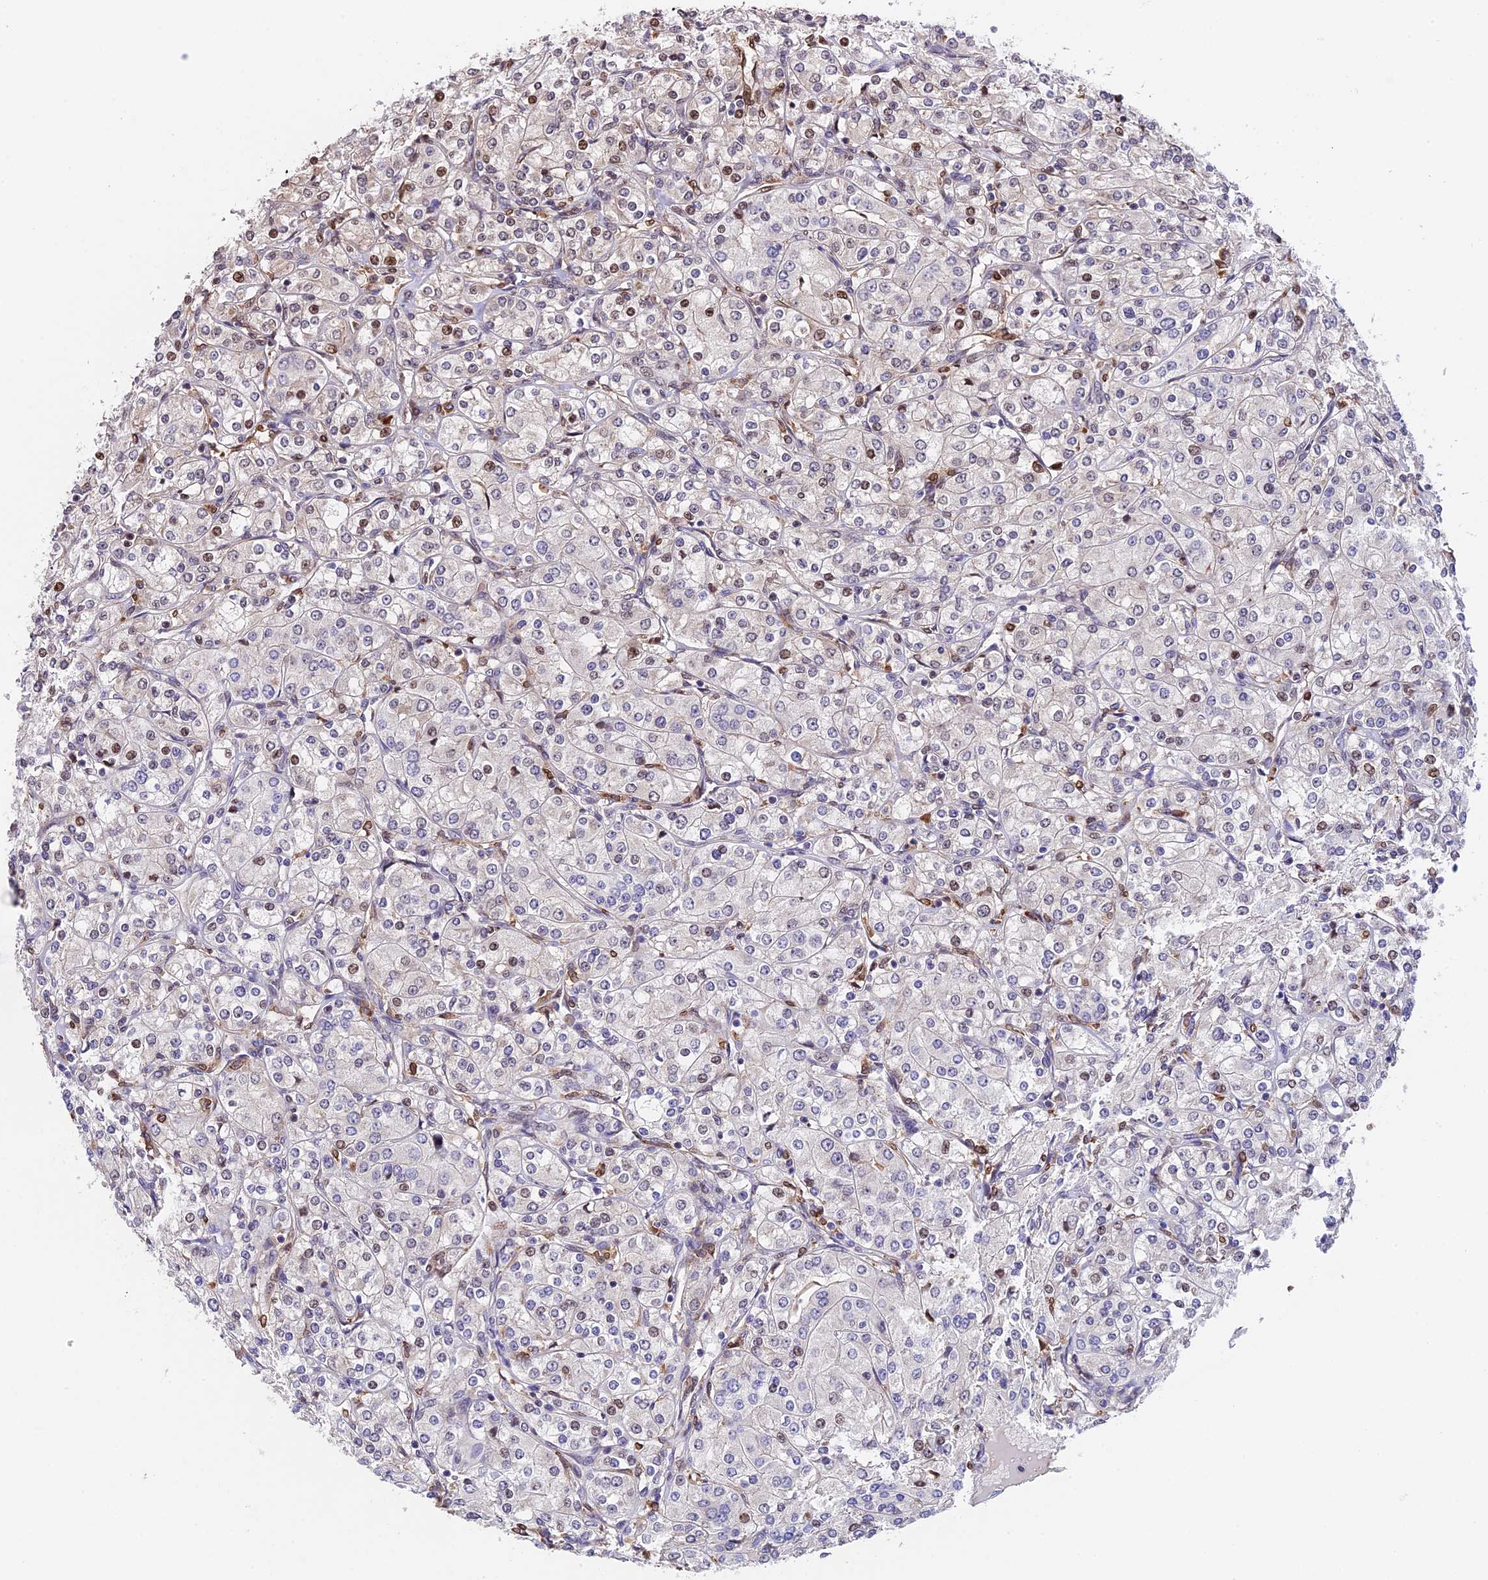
{"staining": {"intensity": "moderate", "quantity": "<25%", "location": "nuclear"}, "tissue": "renal cancer", "cell_type": "Tumor cells", "image_type": "cancer", "snomed": [{"axis": "morphology", "description": "Adenocarcinoma, NOS"}, {"axis": "topography", "description": "Kidney"}], "caption": "A micrograph of human renal cancer stained for a protein shows moderate nuclear brown staining in tumor cells.", "gene": "HERPUD1", "patient": {"sex": "male", "age": 77}}